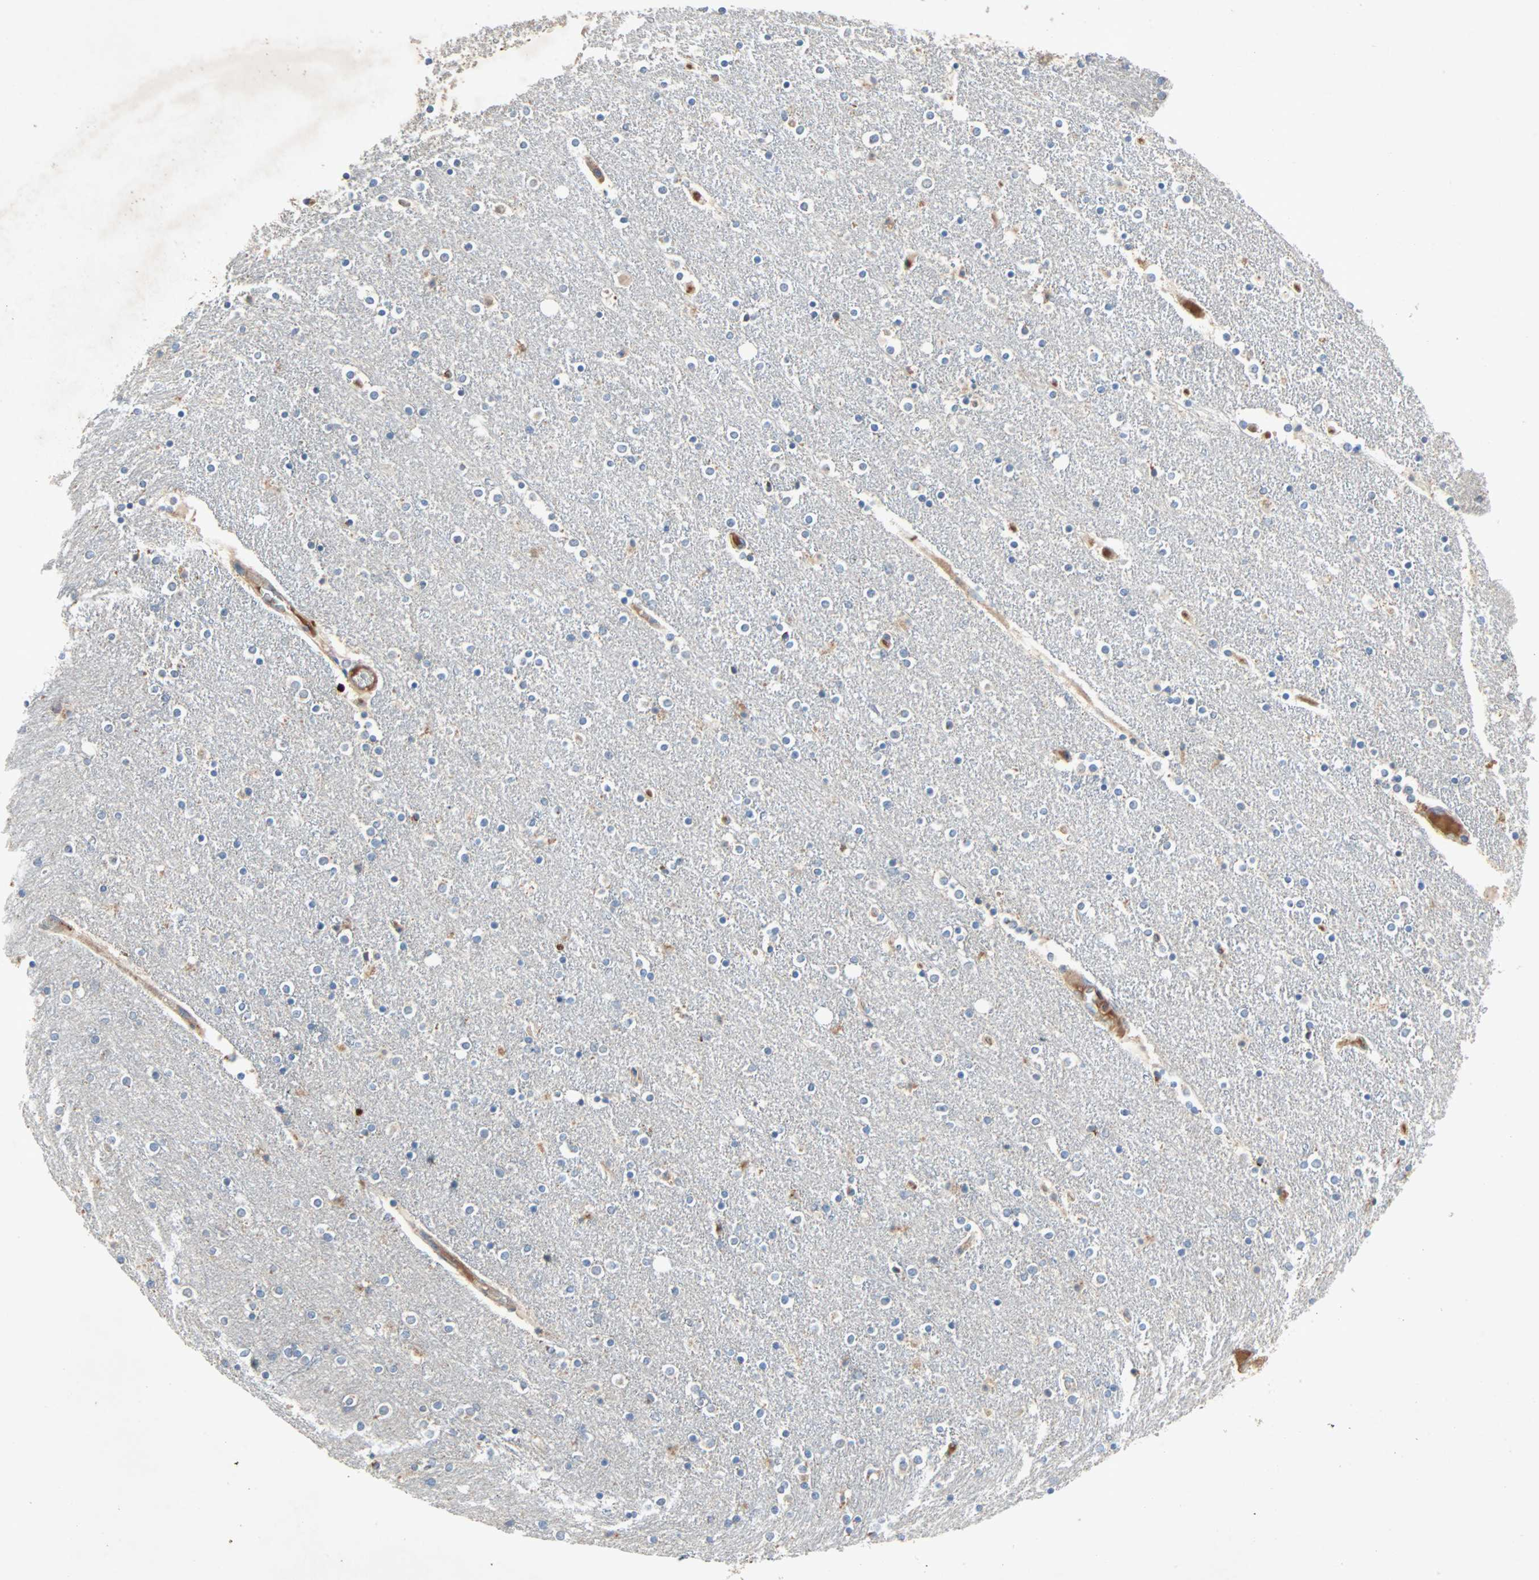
{"staining": {"intensity": "moderate", "quantity": "<25%", "location": "cytoplasmic/membranous"}, "tissue": "caudate", "cell_type": "Glial cells", "image_type": "normal", "snomed": [{"axis": "morphology", "description": "Normal tissue, NOS"}, {"axis": "topography", "description": "Lateral ventricle wall"}], "caption": "This is a micrograph of immunohistochemistry staining of unremarkable caudate, which shows moderate expression in the cytoplasmic/membranous of glial cells.", "gene": "XYLT1", "patient": {"sex": "female", "age": 54}}